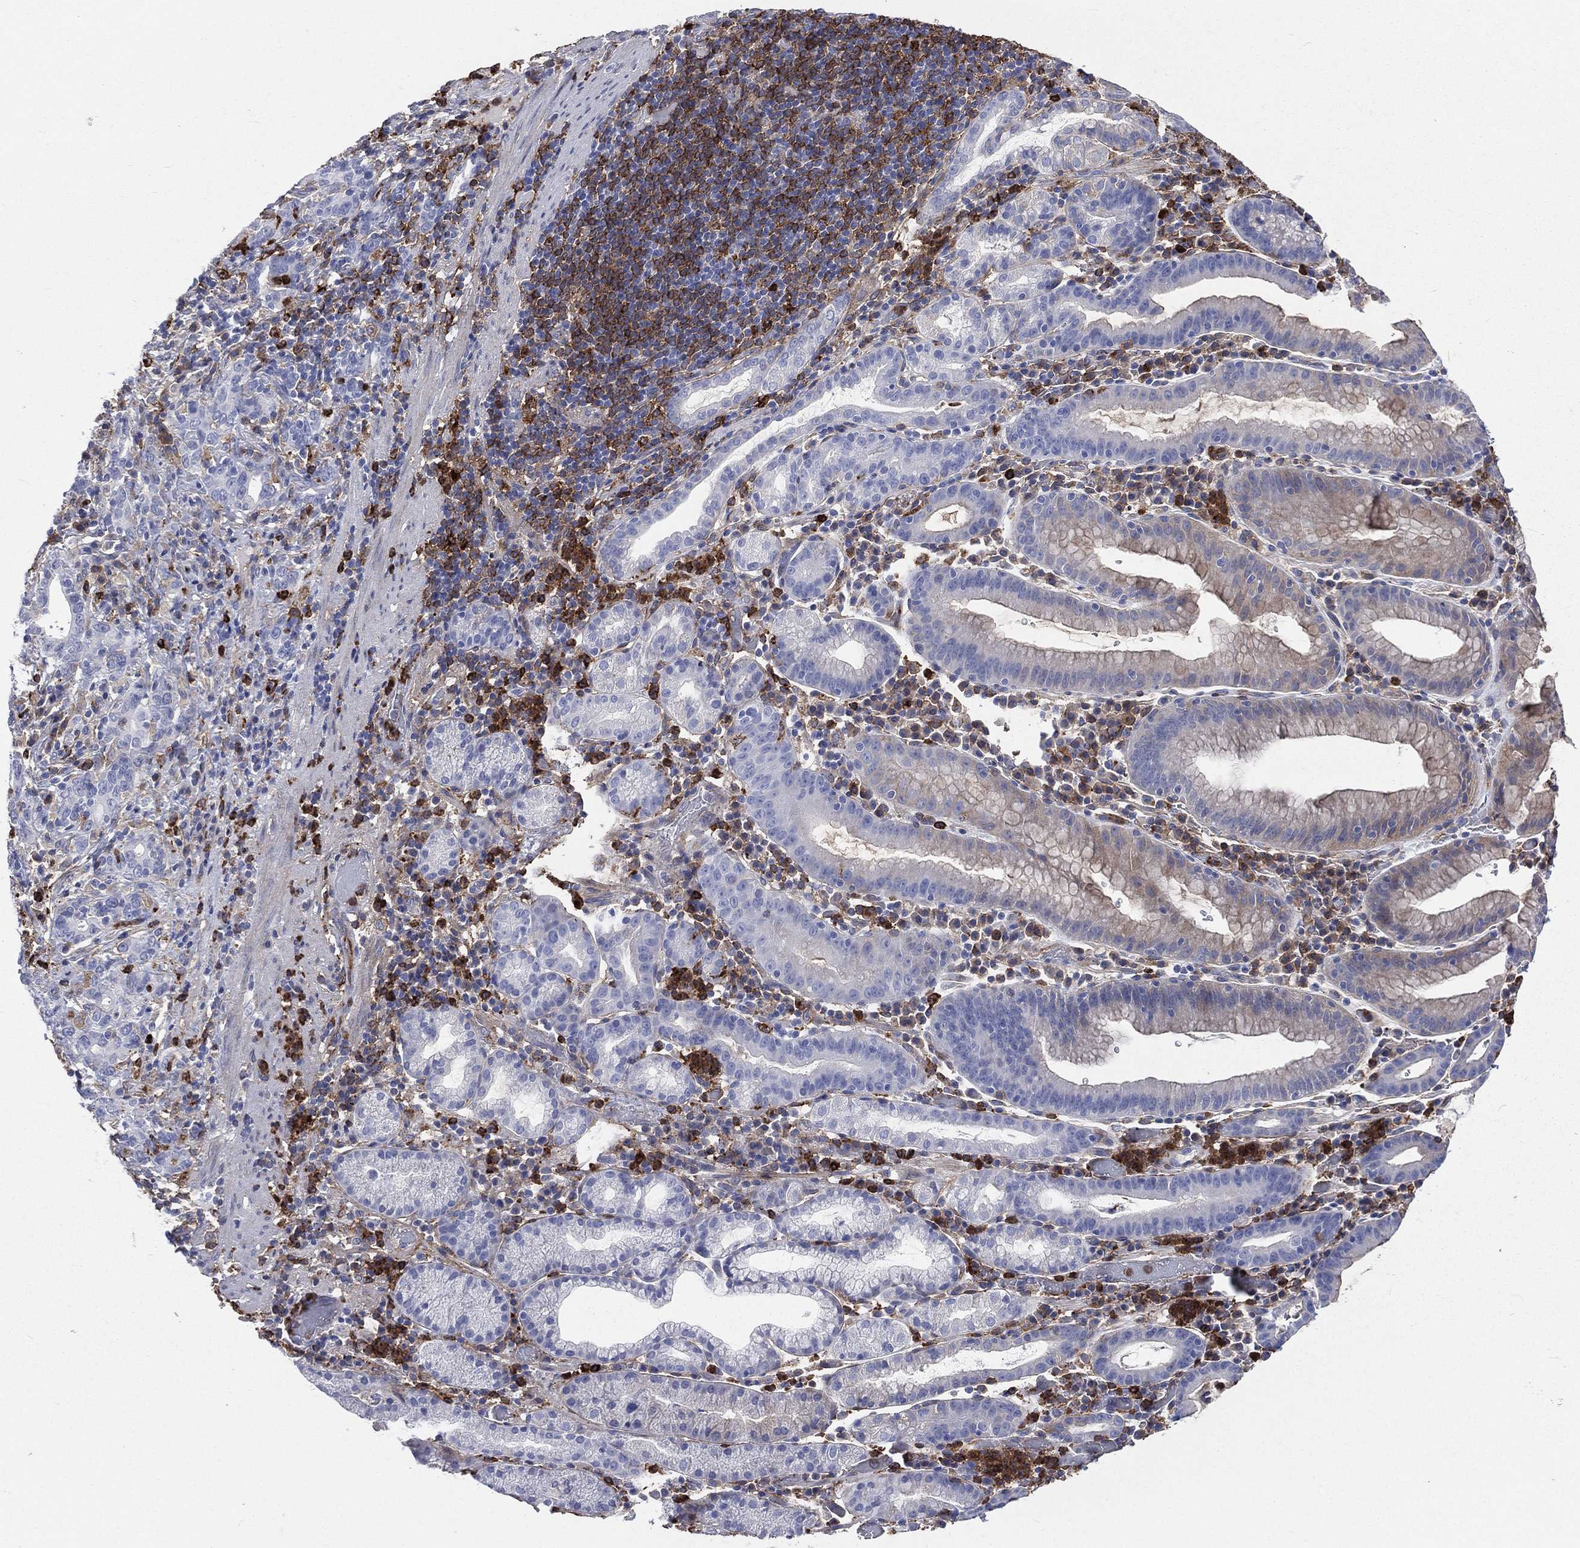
{"staining": {"intensity": "negative", "quantity": "none", "location": "none"}, "tissue": "stomach cancer", "cell_type": "Tumor cells", "image_type": "cancer", "snomed": [{"axis": "morphology", "description": "Adenocarcinoma, NOS"}, {"axis": "topography", "description": "Stomach"}], "caption": "Micrograph shows no protein positivity in tumor cells of stomach cancer (adenocarcinoma) tissue.", "gene": "BASP1", "patient": {"sex": "male", "age": 79}}